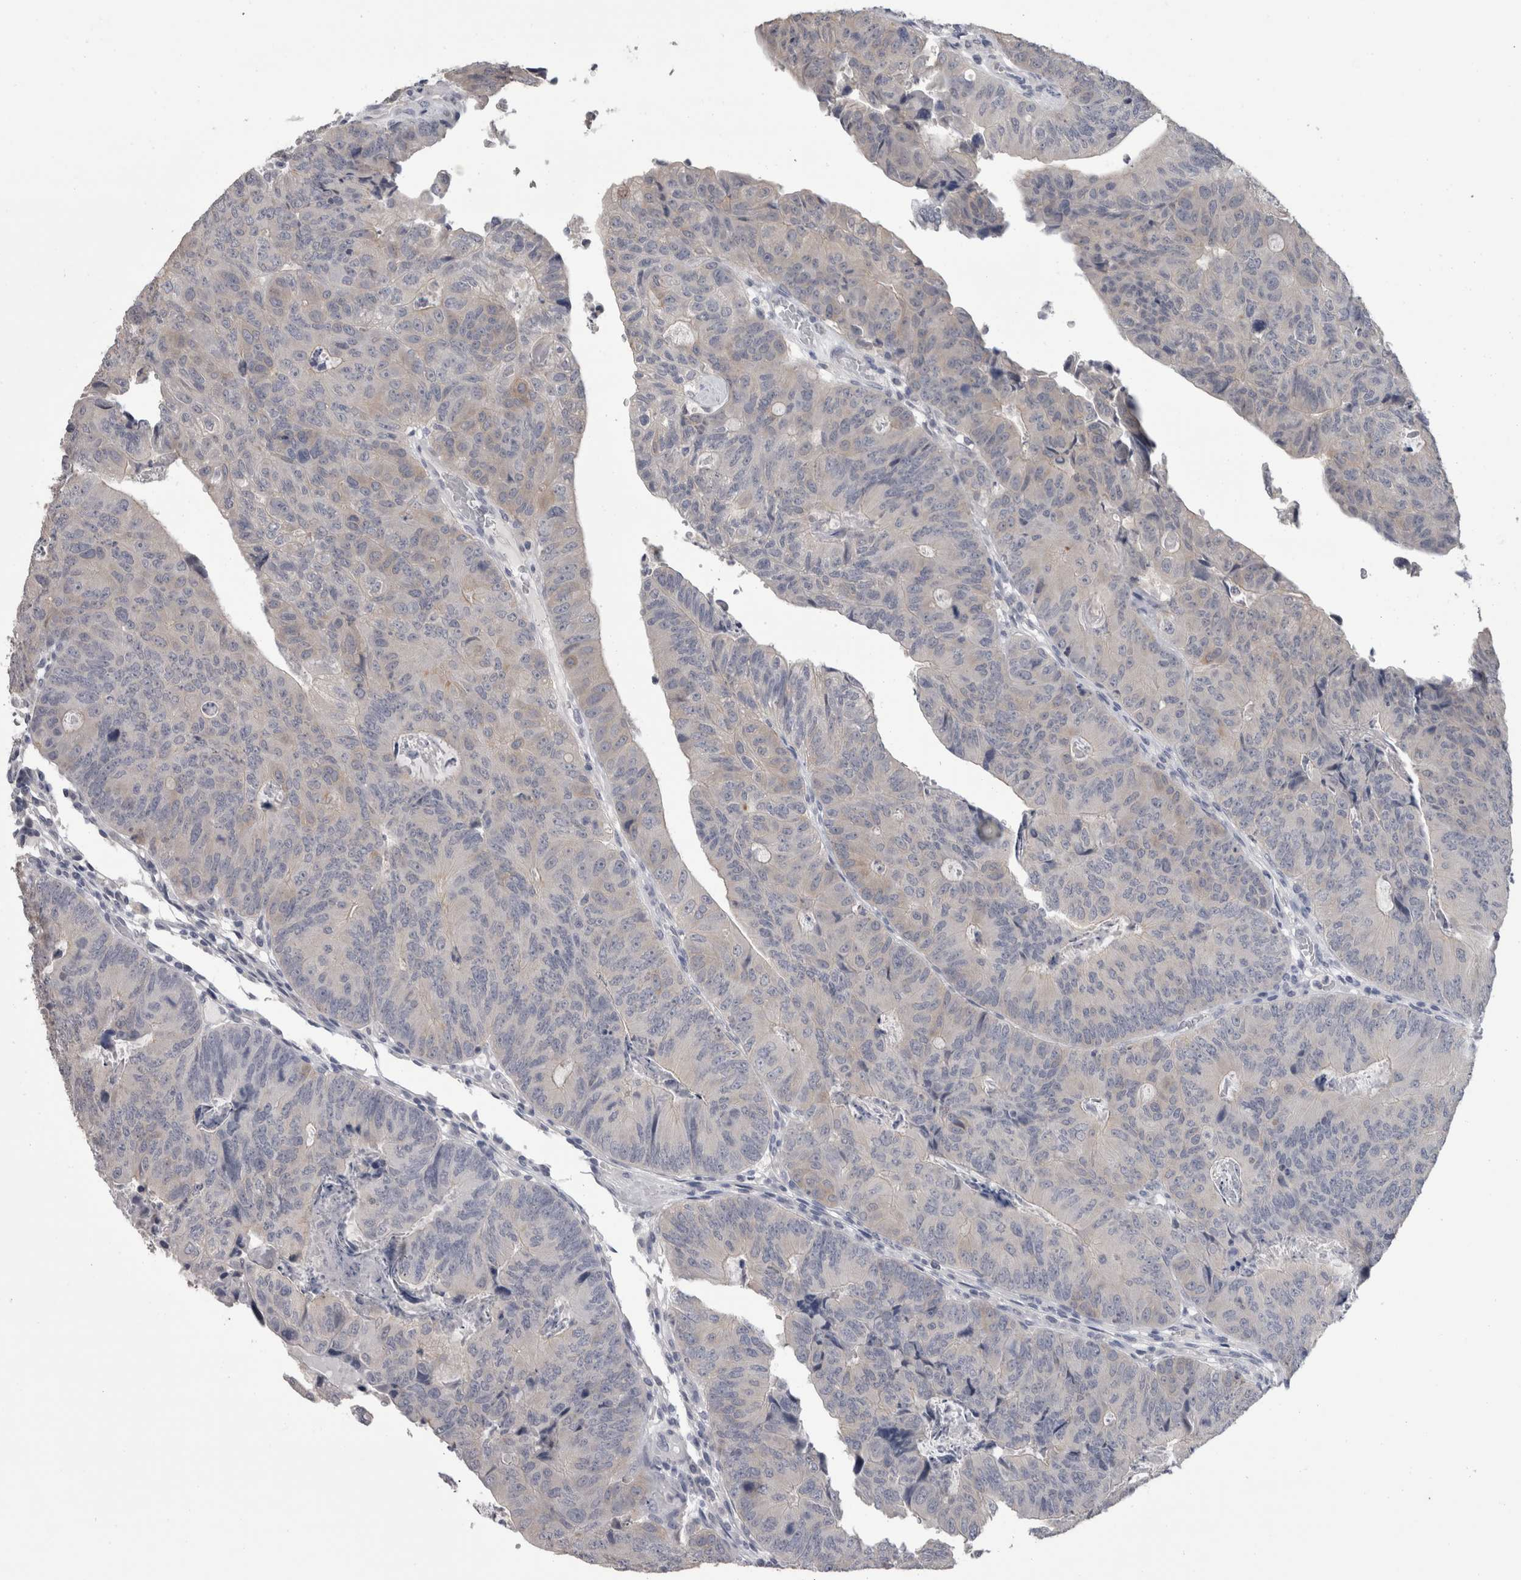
{"staining": {"intensity": "negative", "quantity": "none", "location": "none"}, "tissue": "colorectal cancer", "cell_type": "Tumor cells", "image_type": "cancer", "snomed": [{"axis": "morphology", "description": "Adenocarcinoma, NOS"}, {"axis": "topography", "description": "Colon"}], "caption": "IHC of human colorectal cancer shows no positivity in tumor cells.", "gene": "FHOD3", "patient": {"sex": "female", "age": 67}}